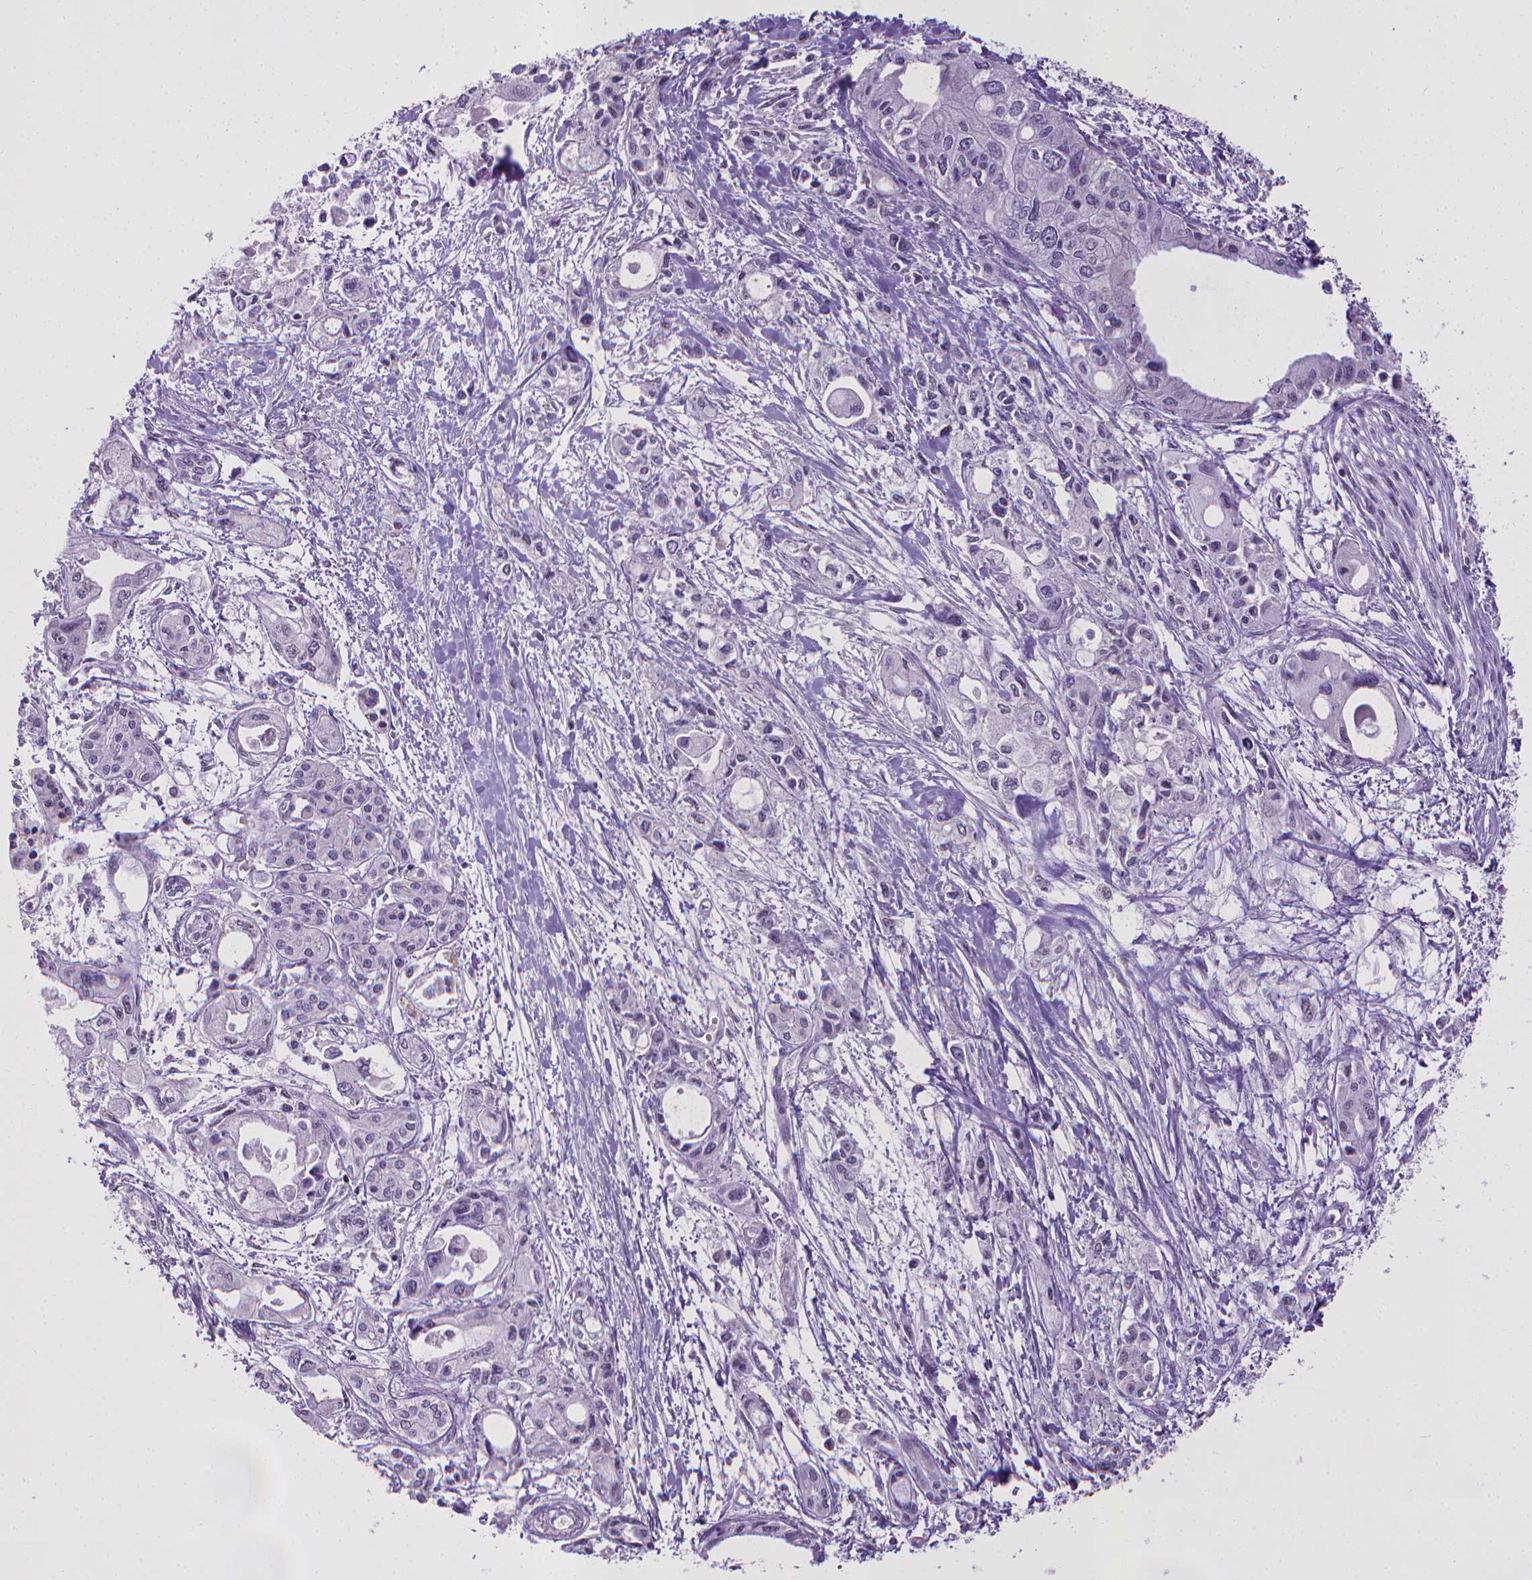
{"staining": {"intensity": "negative", "quantity": "none", "location": "none"}, "tissue": "pancreatic cancer", "cell_type": "Tumor cells", "image_type": "cancer", "snomed": [{"axis": "morphology", "description": "Adenocarcinoma, NOS"}, {"axis": "topography", "description": "Pancreas"}], "caption": "This is an immunohistochemistry micrograph of pancreatic adenocarcinoma. There is no positivity in tumor cells.", "gene": "KMO", "patient": {"sex": "female", "age": 61}}